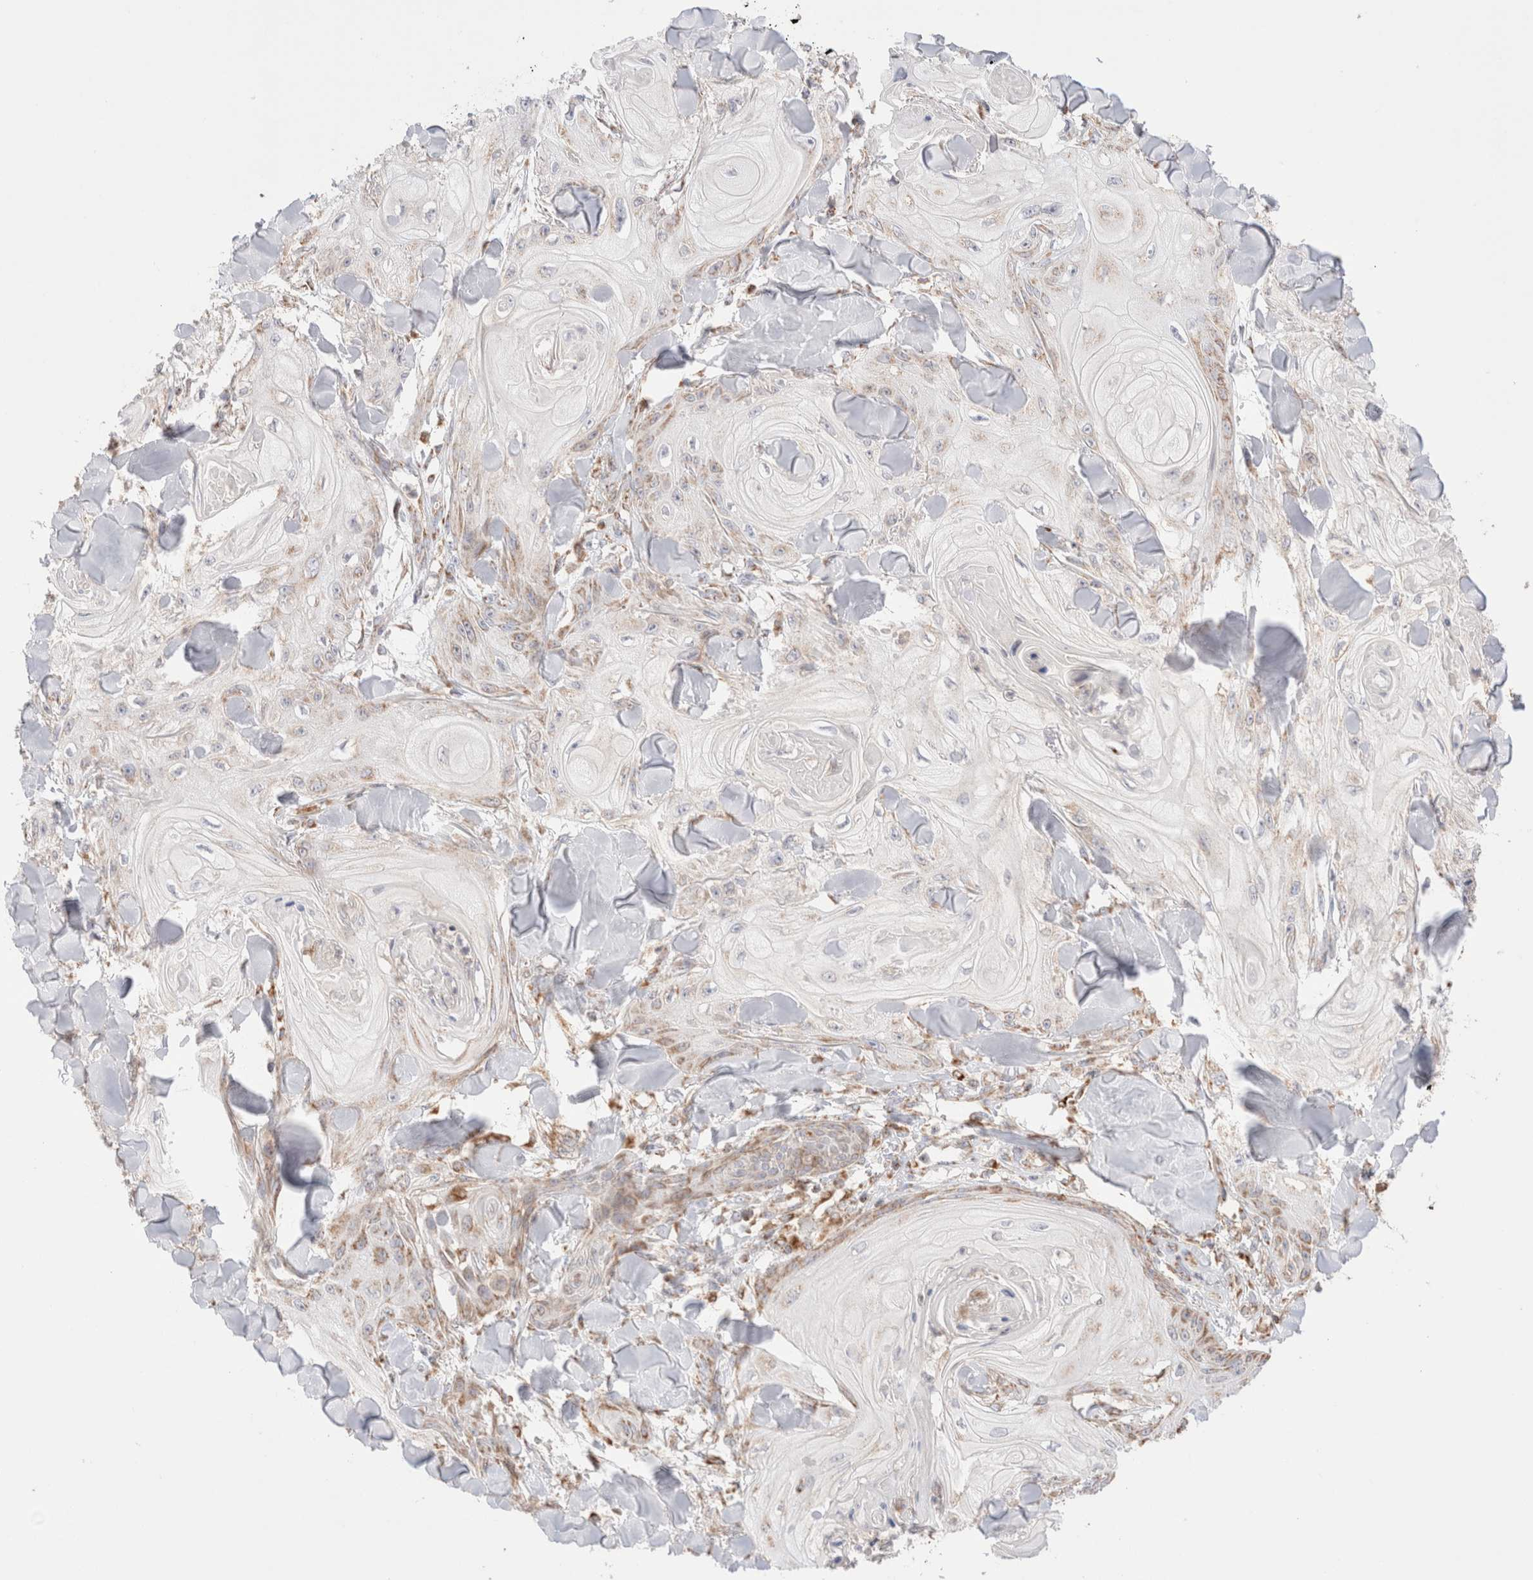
{"staining": {"intensity": "weak", "quantity": "<25%", "location": "cytoplasmic/membranous"}, "tissue": "skin cancer", "cell_type": "Tumor cells", "image_type": "cancer", "snomed": [{"axis": "morphology", "description": "Squamous cell carcinoma, NOS"}, {"axis": "topography", "description": "Skin"}], "caption": "The histopathology image exhibits no significant positivity in tumor cells of squamous cell carcinoma (skin).", "gene": "TMPPE", "patient": {"sex": "male", "age": 74}}